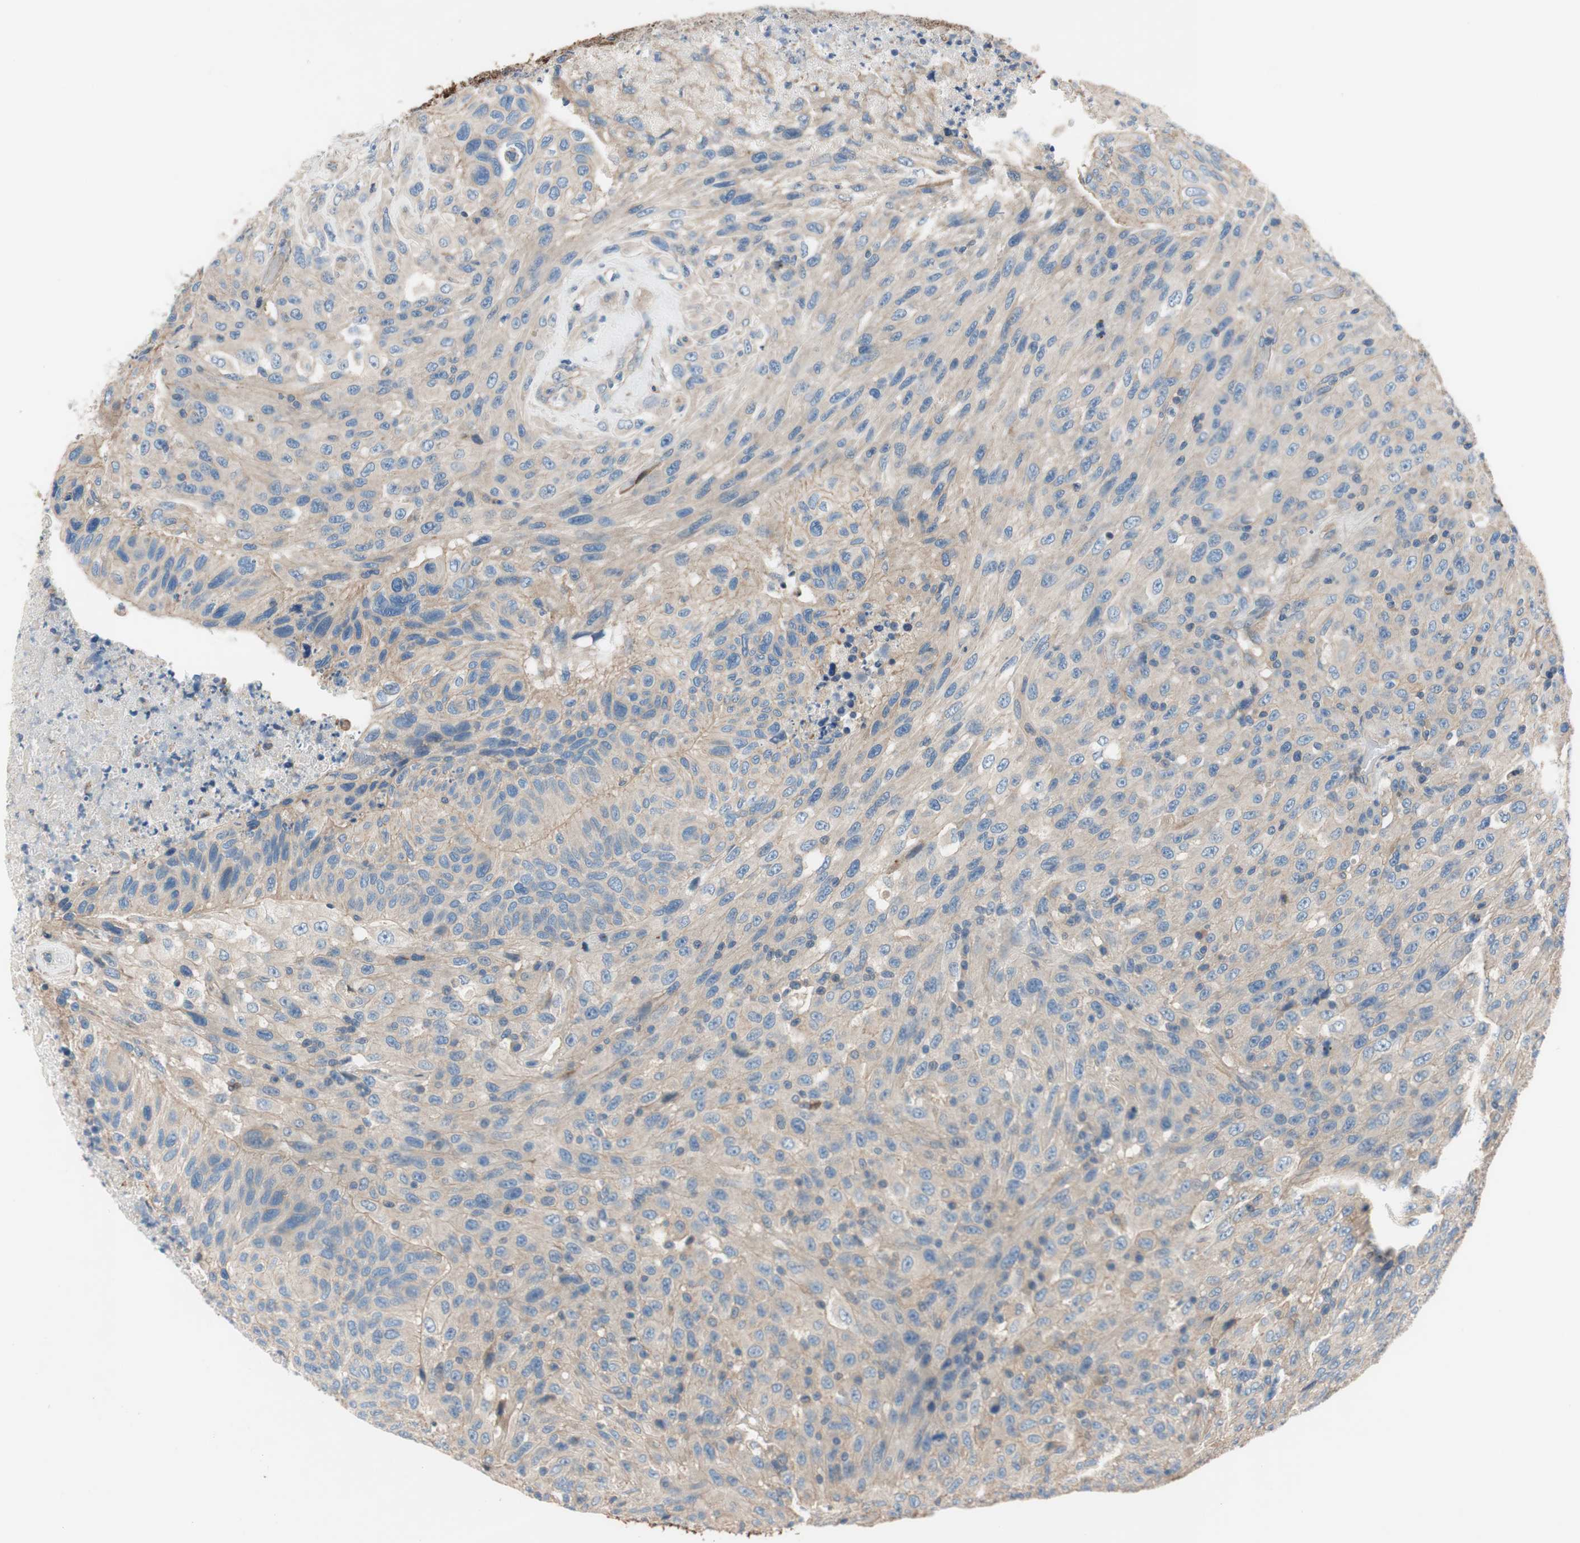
{"staining": {"intensity": "weak", "quantity": ">75%", "location": "cytoplasmic/membranous"}, "tissue": "urothelial cancer", "cell_type": "Tumor cells", "image_type": "cancer", "snomed": [{"axis": "morphology", "description": "Urothelial carcinoma, High grade"}, {"axis": "topography", "description": "Urinary bladder"}], "caption": "About >75% of tumor cells in urothelial cancer show weak cytoplasmic/membranous protein staining as visualized by brown immunohistochemical staining.", "gene": "CALML3", "patient": {"sex": "male", "age": 66}}